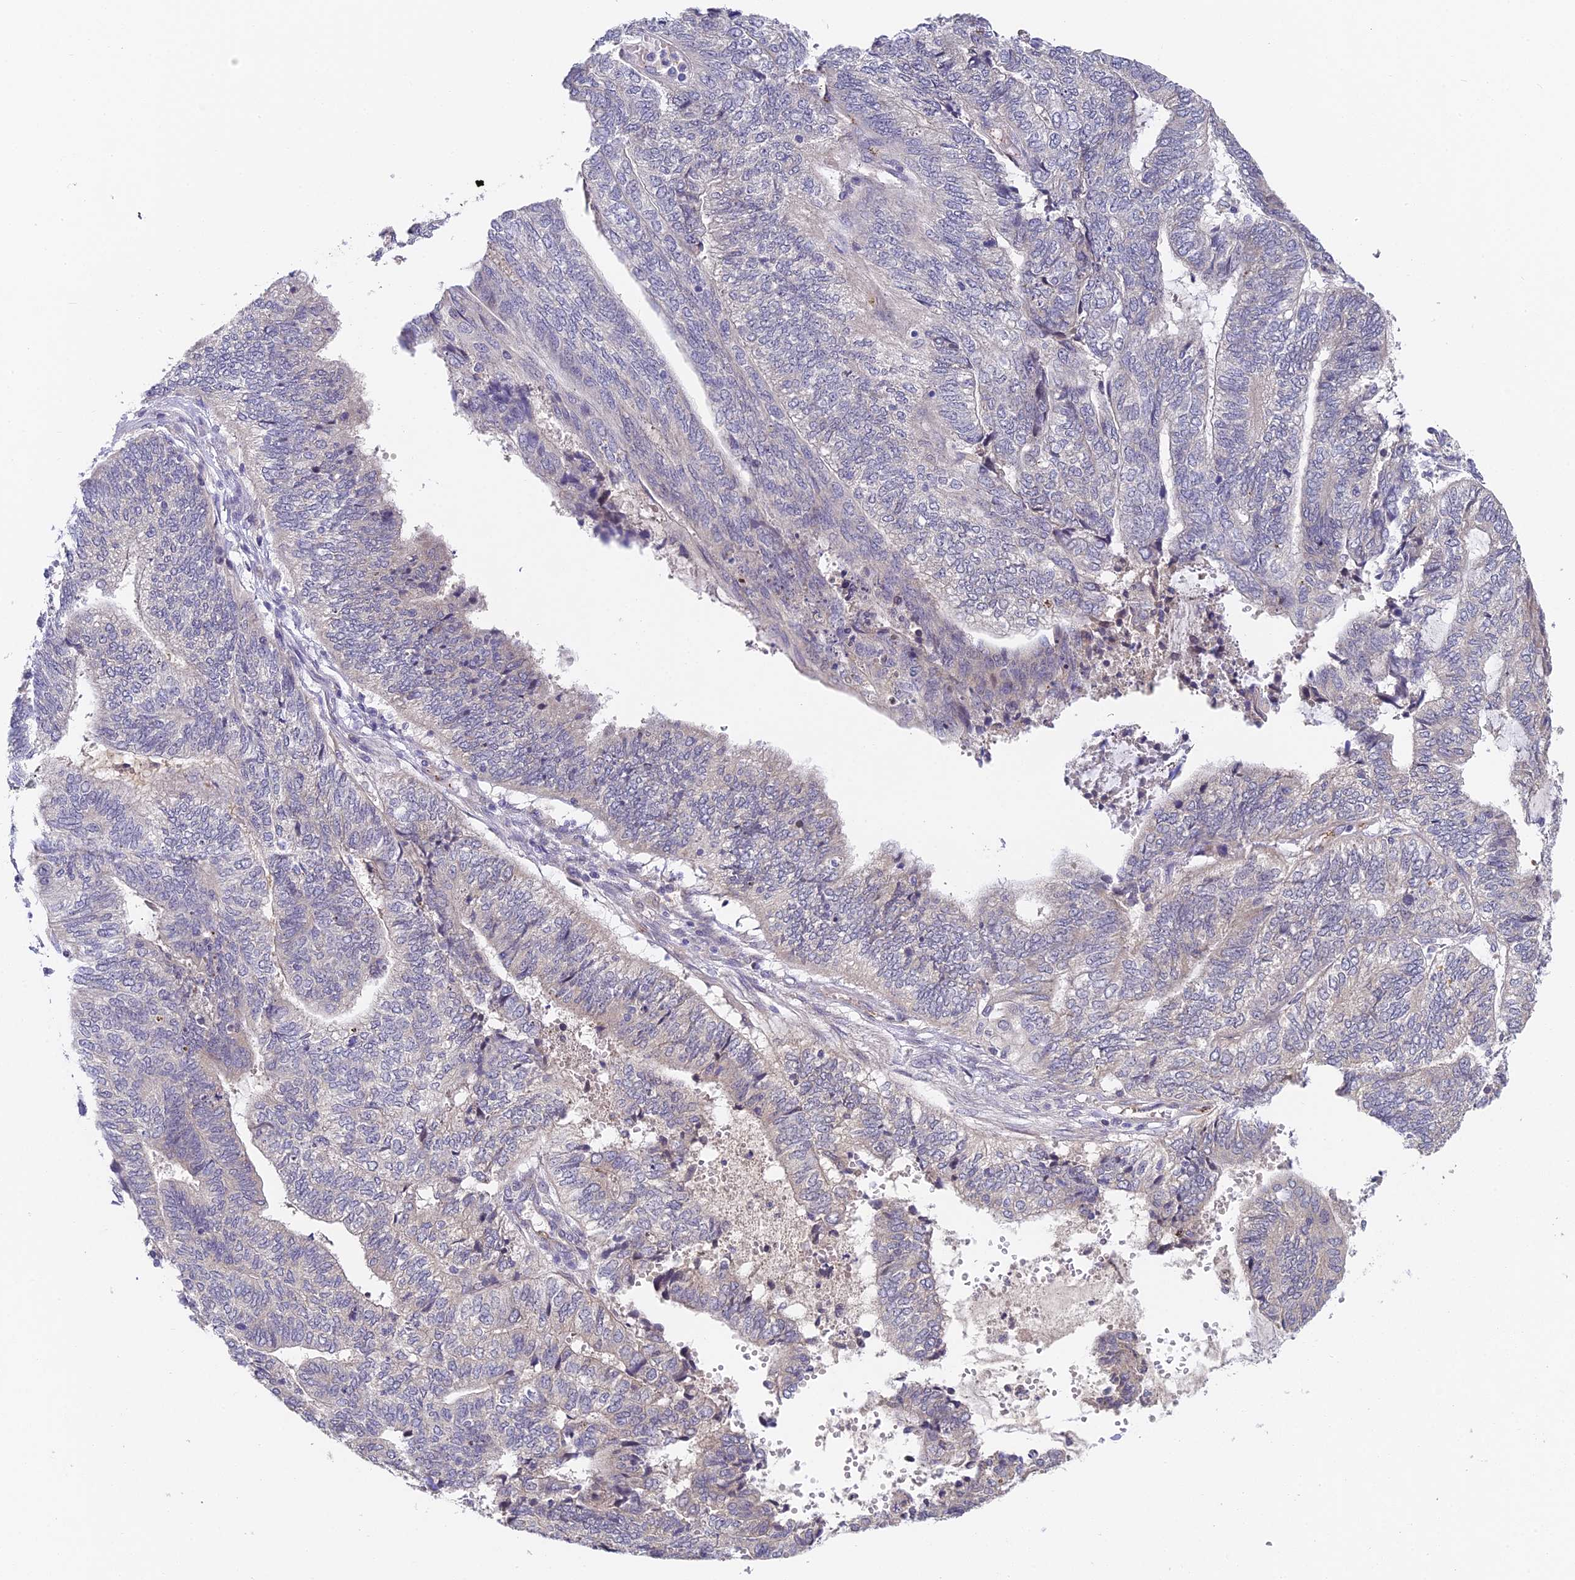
{"staining": {"intensity": "negative", "quantity": "none", "location": "none"}, "tissue": "endometrial cancer", "cell_type": "Tumor cells", "image_type": "cancer", "snomed": [{"axis": "morphology", "description": "Adenocarcinoma, NOS"}, {"axis": "topography", "description": "Uterus"}, {"axis": "topography", "description": "Endometrium"}], "caption": "A high-resolution photomicrograph shows immunohistochemistry (IHC) staining of endometrial adenocarcinoma, which reveals no significant staining in tumor cells.", "gene": "DNAAF10", "patient": {"sex": "female", "age": 70}}